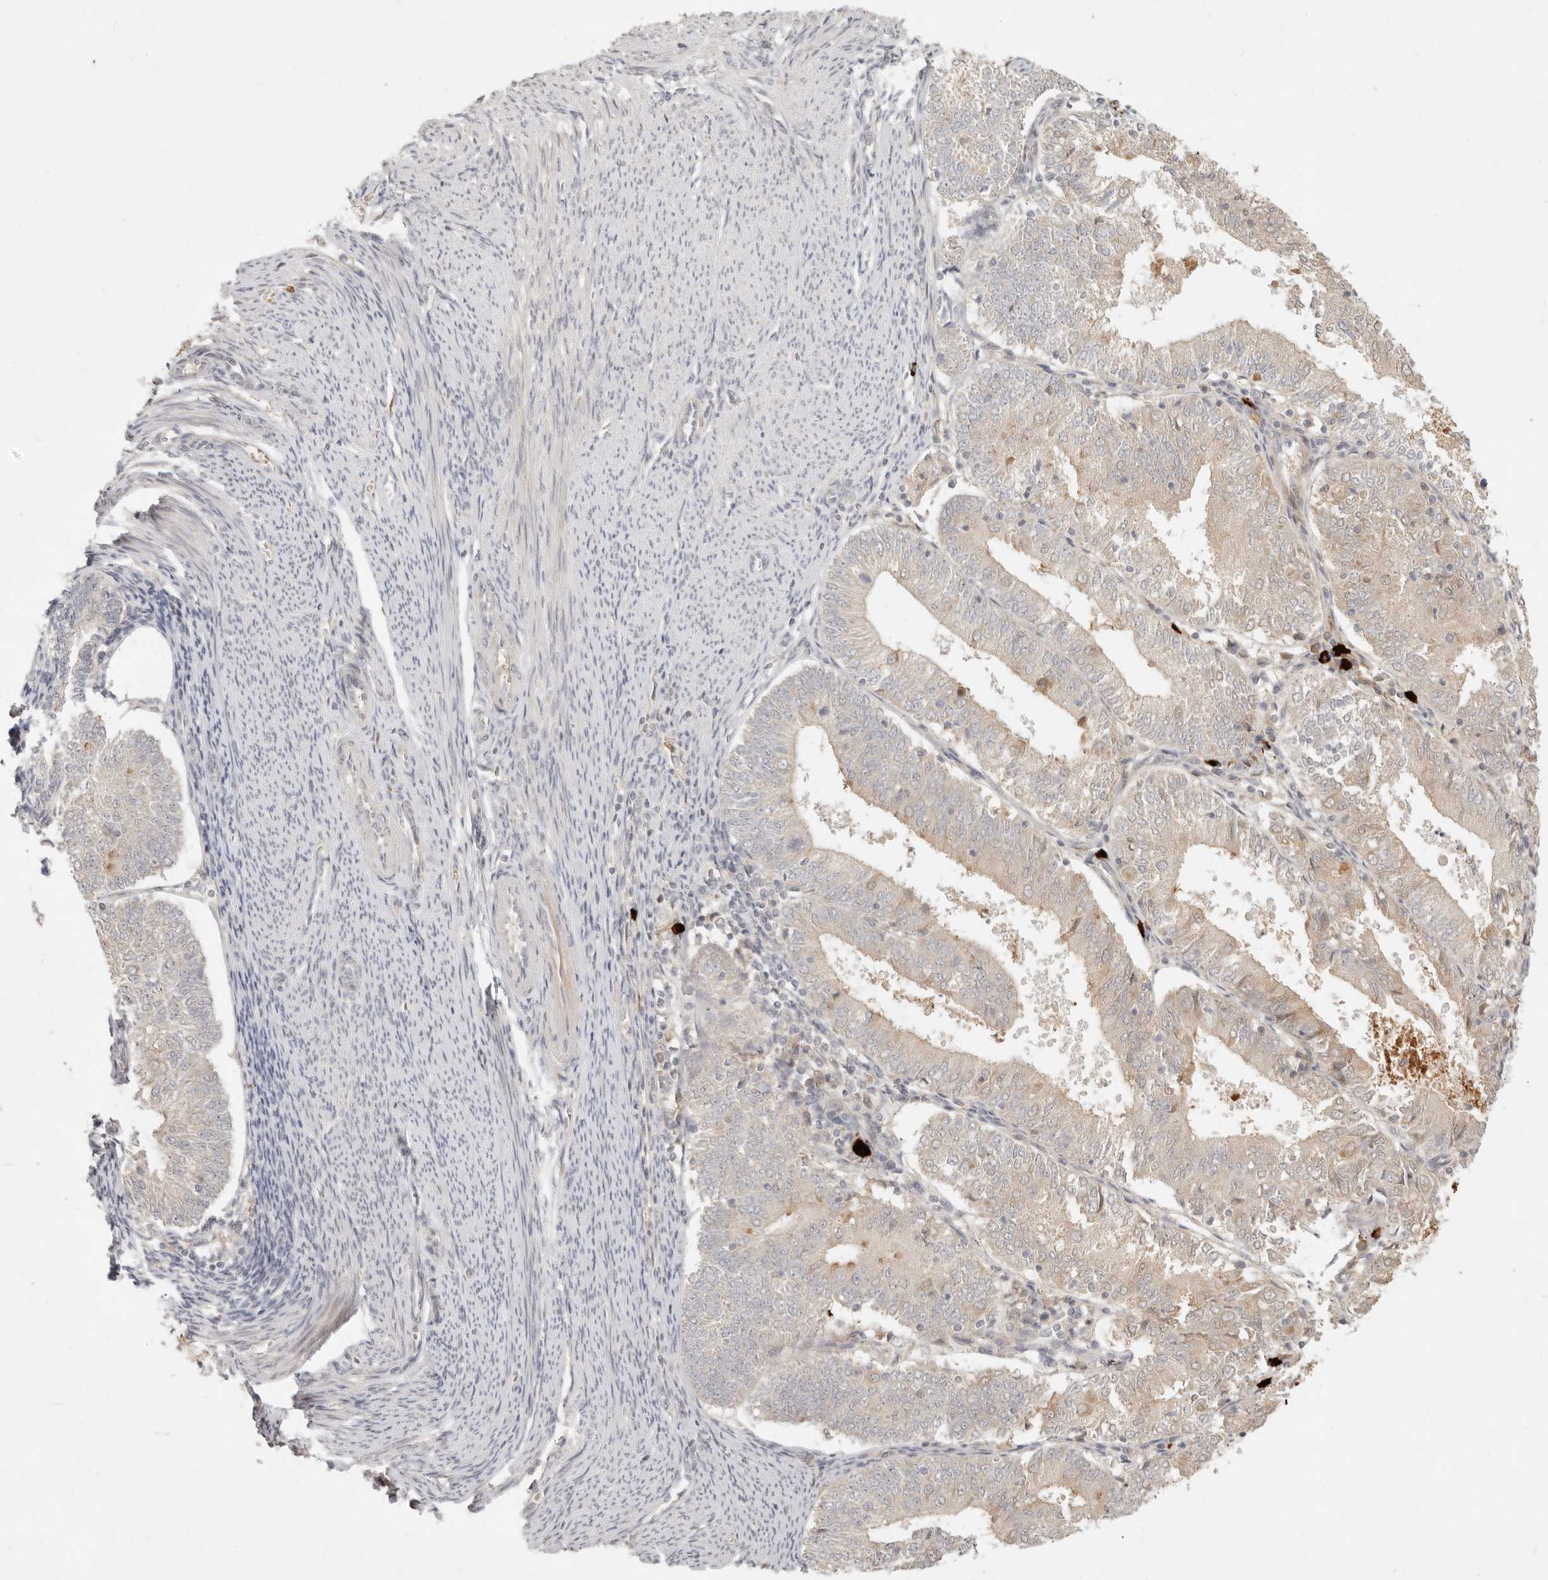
{"staining": {"intensity": "weak", "quantity": "<25%", "location": "cytoplasmic/membranous"}, "tissue": "endometrial cancer", "cell_type": "Tumor cells", "image_type": "cancer", "snomed": [{"axis": "morphology", "description": "Adenocarcinoma, NOS"}, {"axis": "topography", "description": "Endometrium"}], "caption": "Tumor cells show no significant expression in endometrial cancer.", "gene": "UBXN11", "patient": {"sex": "female", "age": 57}}